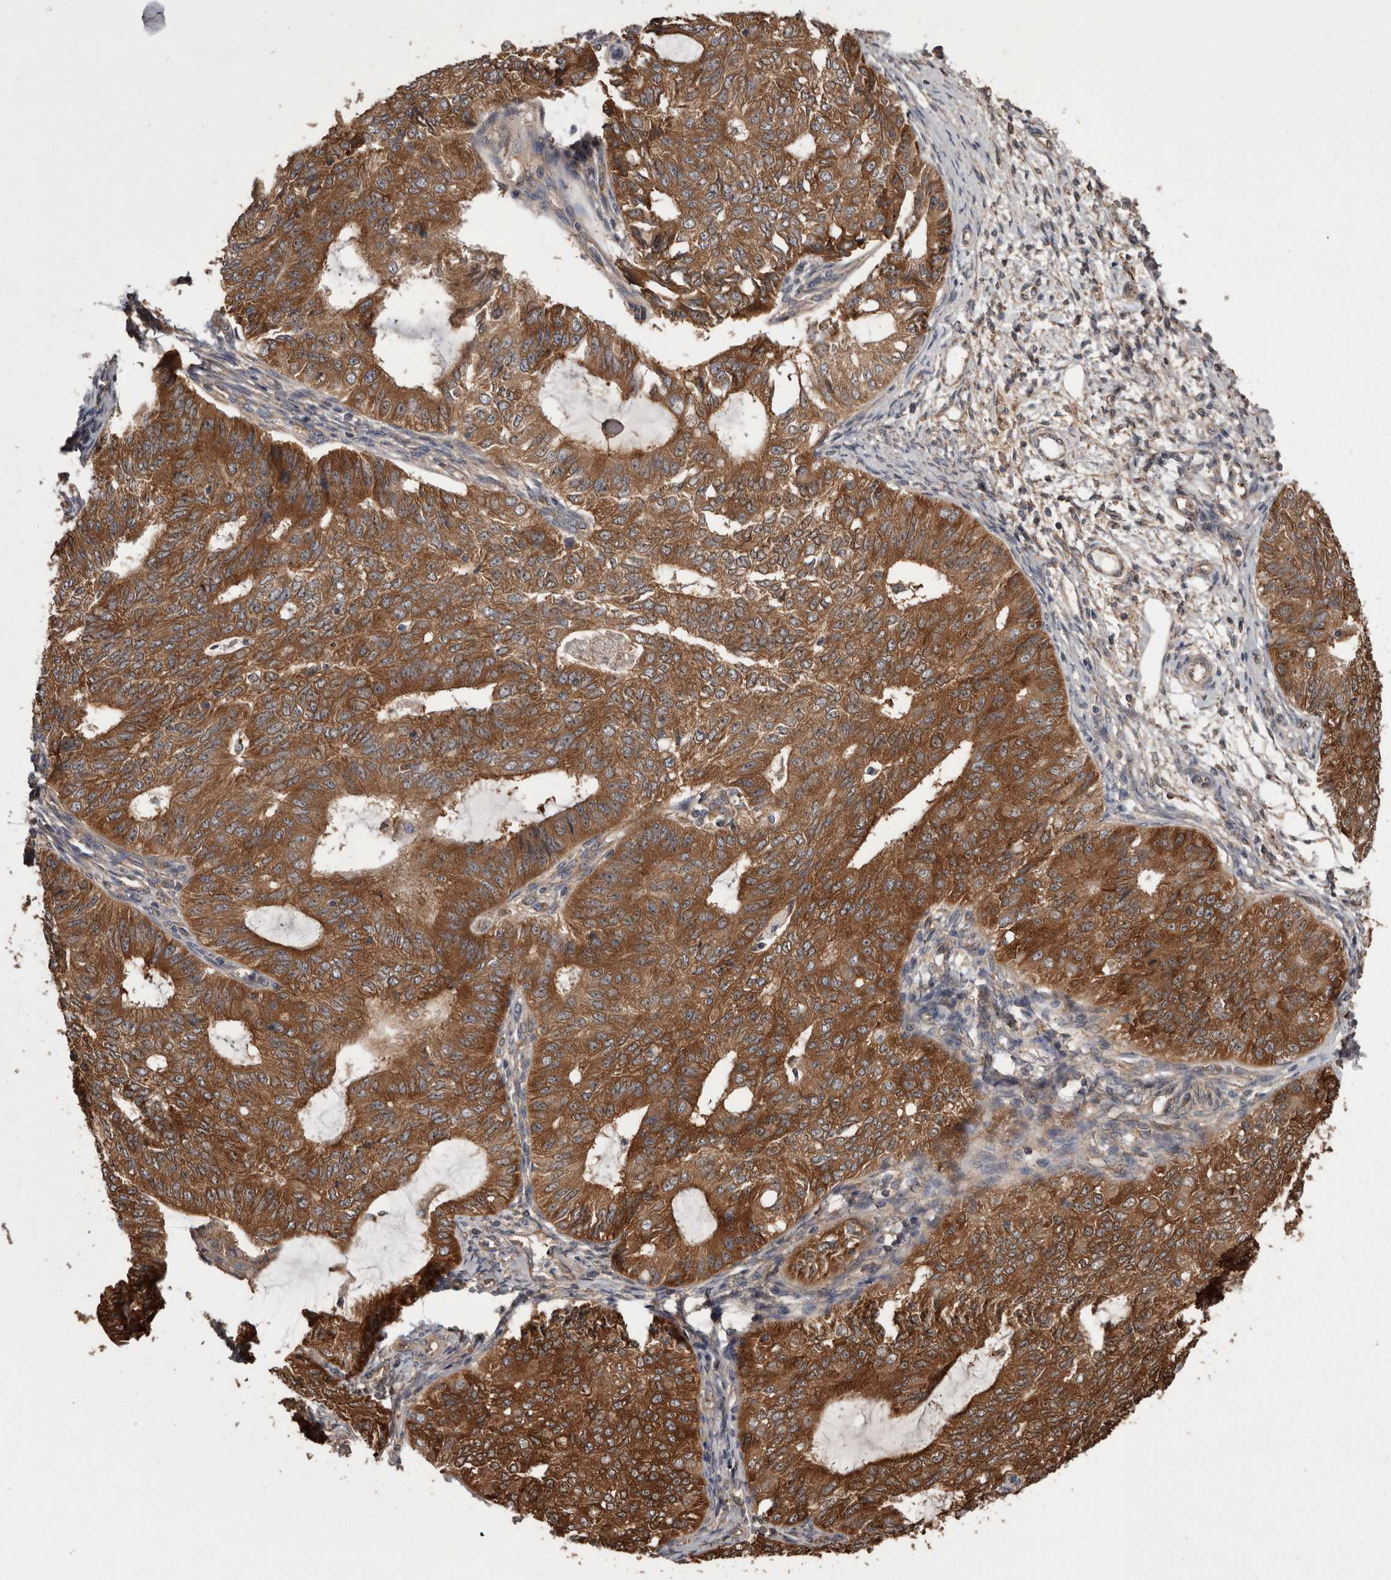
{"staining": {"intensity": "strong", "quantity": ">75%", "location": "cytoplasmic/membranous"}, "tissue": "endometrial cancer", "cell_type": "Tumor cells", "image_type": "cancer", "snomed": [{"axis": "morphology", "description": "Adenocarcinoma, NOS"}, {"axis": "topography", "description": "Endometrium"}], "caption": "Adenocarcinoma (endometrial) tissue shows strong cytoplasmic/membranous positivity in about >75% of tumor cells, visualized by immunohistochemistry.", "gene": "DARS1", "patient": {"sex": "female", "age": 32}}